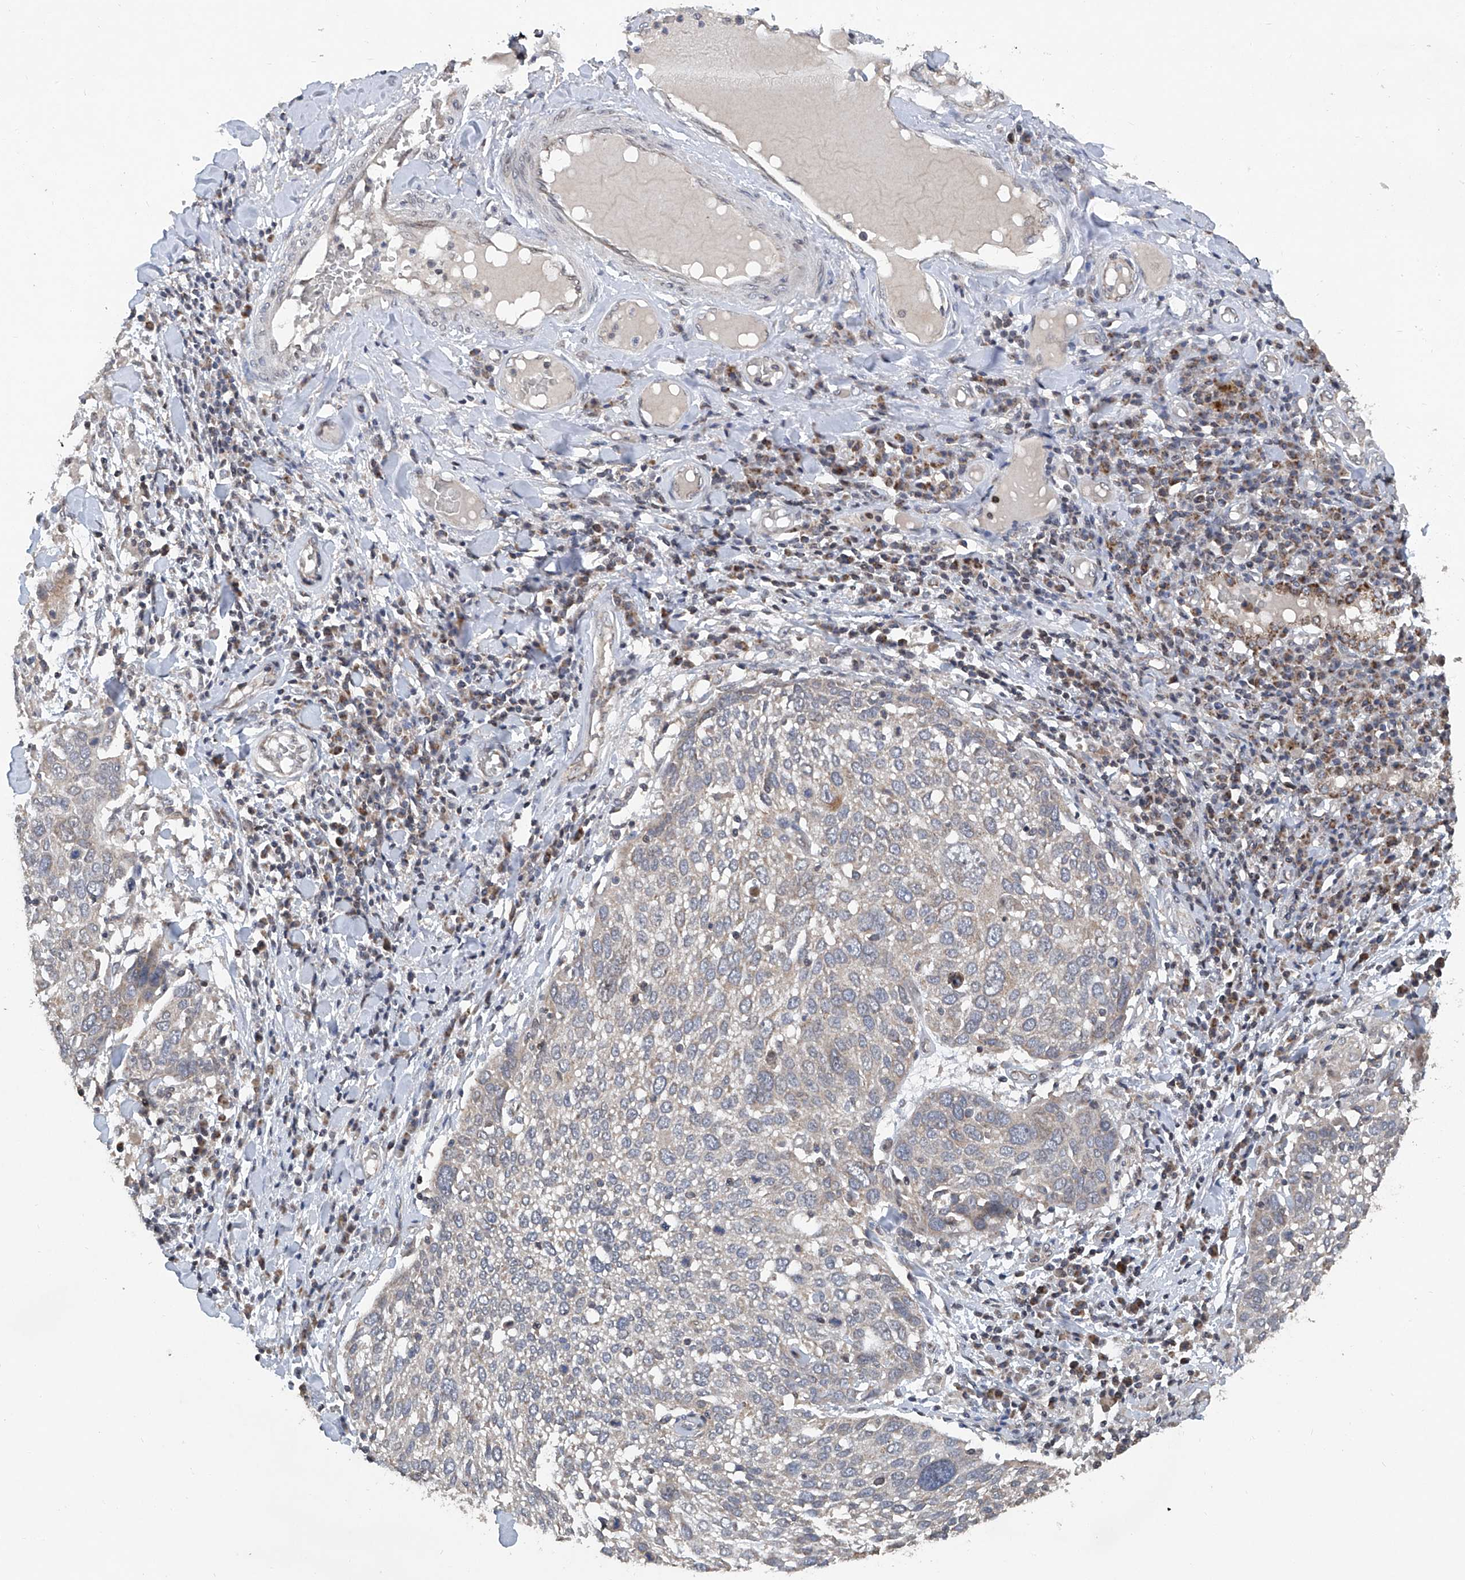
{"staining": {"intensity": "negative", "quantity": "none", "location": "none"}, "tissue": "lung cancer", "cell_type": "Tumor cells", "image_type": "cancer", "snomed": [{"axis": "morphology", "description": "Squamous cell carcinoma, NOS"}, {"axis": "topography", "description": "Lung"}], "caption": "This is an IHC image of human lung cancer. There is no expression in tumor cells.", "gene": "BCKDHB", "patient": {"sex": "male", "age": 65}}